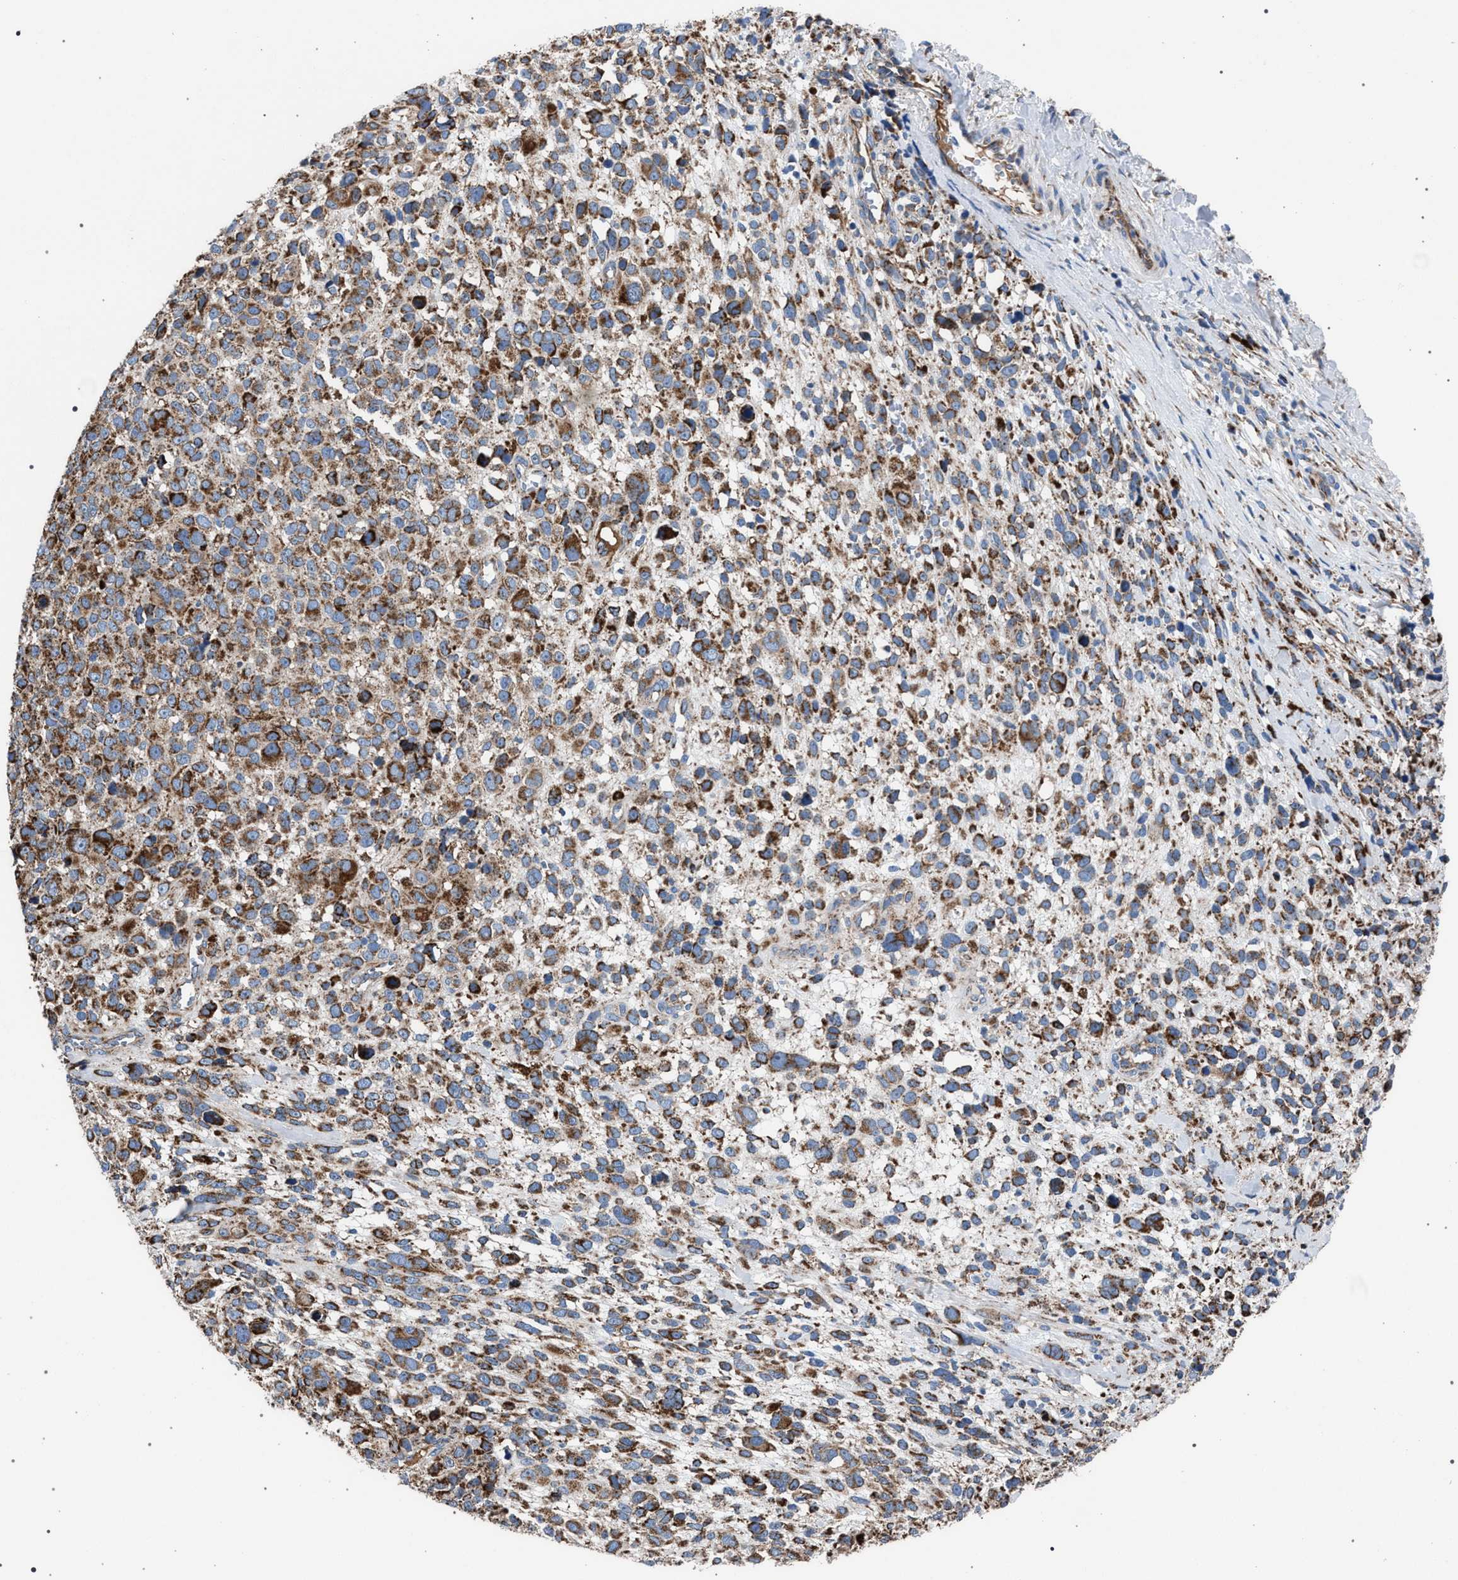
{"staining": {"intensity": "strong", "quantity": "25%-75%", "location": "cytoplasmic/membranous"}, "tissue": "melanoma", "cell_type": "Tumor cells", "image_type": "cancer", "snomed": [{"axis": "morphology", "description": "Malignant melanoma, NOS"}, {"axis": "topography", "description": "Skin"}], "caption": "This is an image of IHC staining of malignant melanoma, which shows strong staining in the cytoplasmic/membranous of tumor cells.", "gene": "VPS13A", "patient": {"sex": "female", "age": 55}}